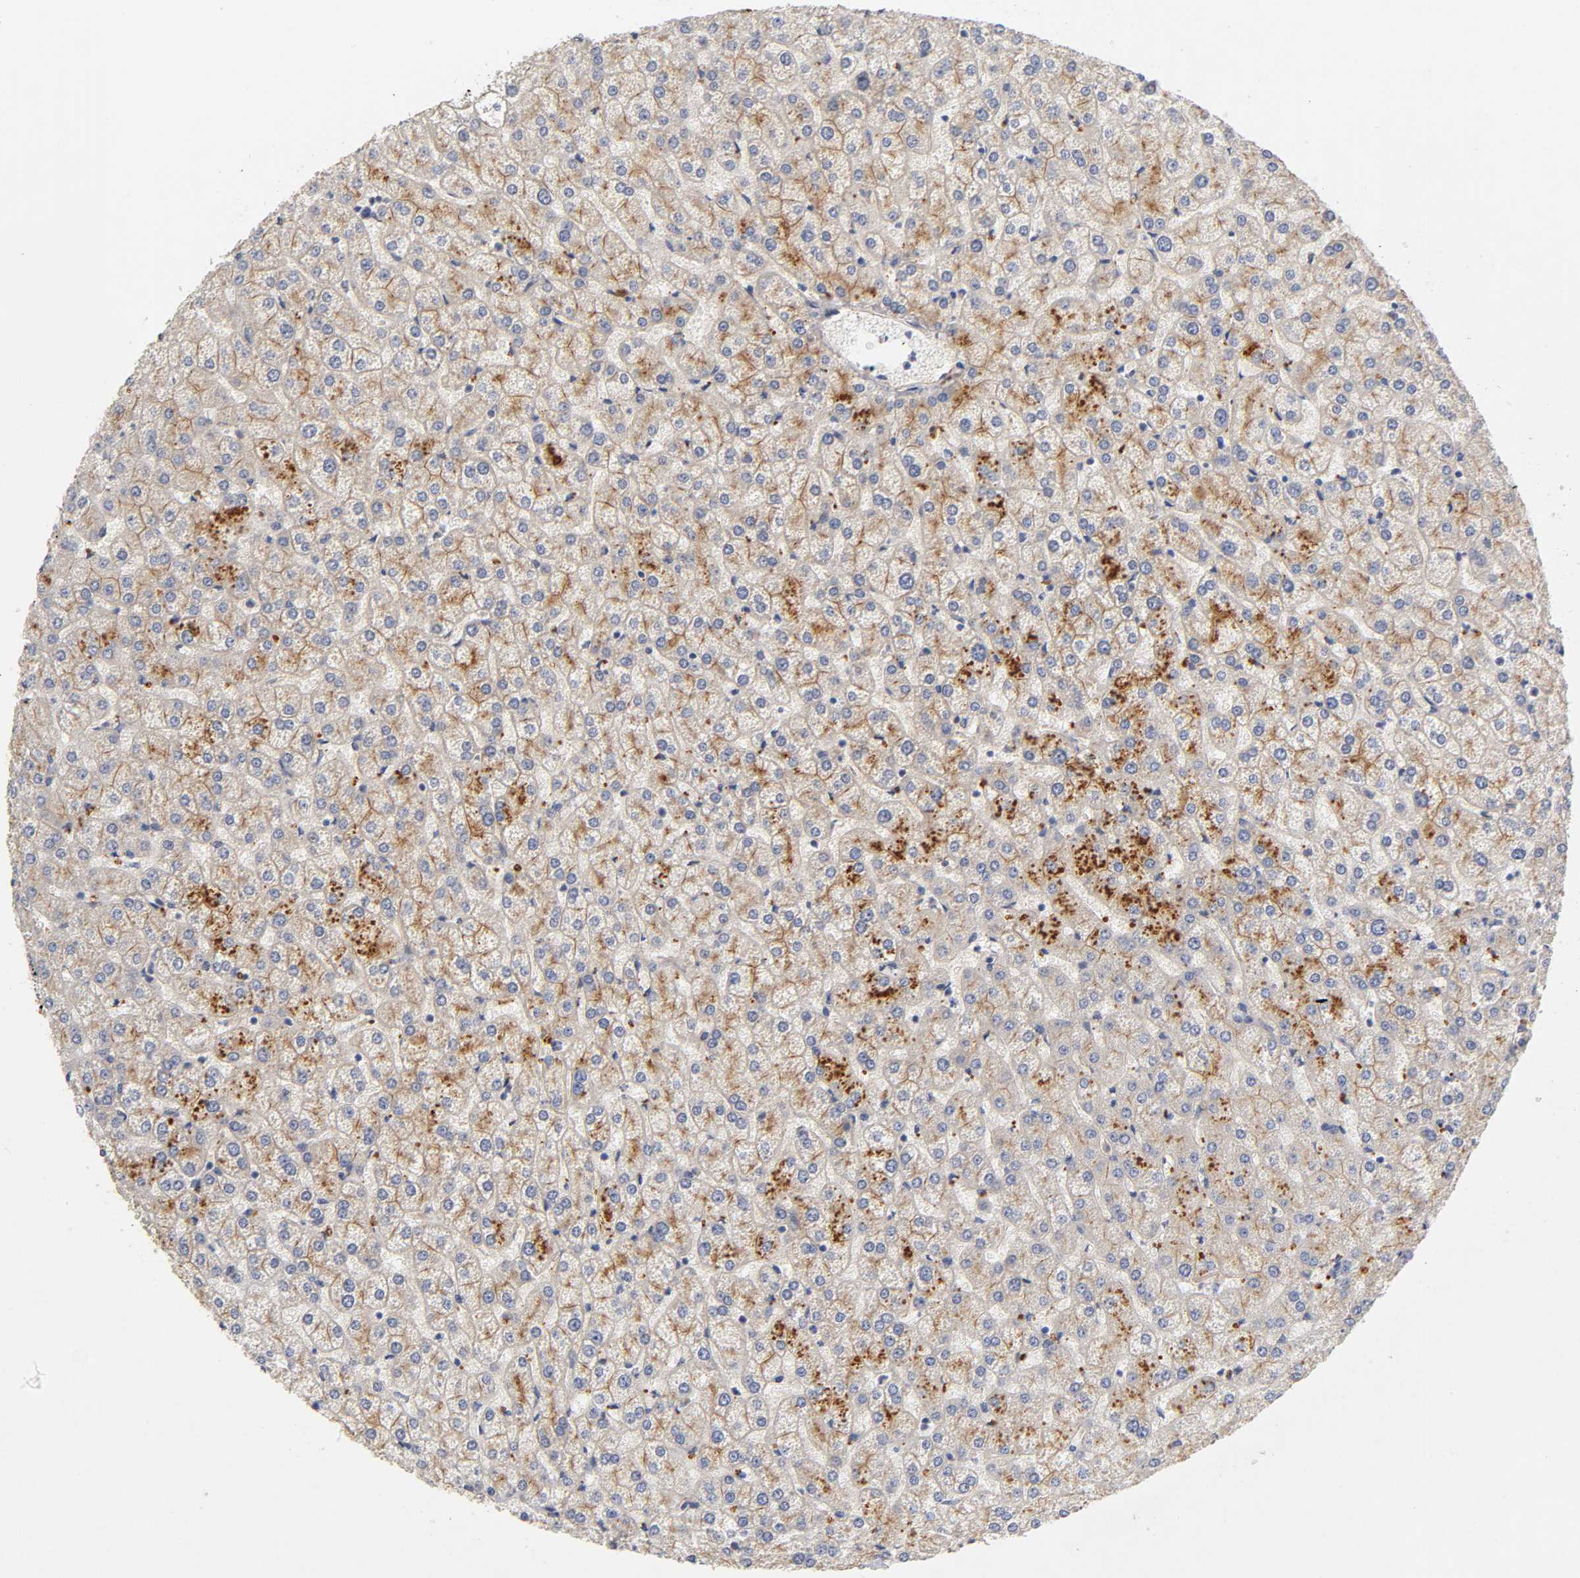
{"staining": {"intensity": "moderate", "quantity": ">75%", "location": "cytoplasmic/membranous"}, "tissue": "liver", "cell_type": "Cholangiocytes", "image_type": "normal", "snomed": [{"axis": "morphology", "description": "Normal tissue, NOS"}, {"axis": "topography", "description": "Liver"}], "caption": "Immunohistochemistry (IHC) of normal liver demonstrates medium levels of moderate cytoplasmic/membranous positivity in approximately >75% of cholangiocytes.", "gene": "PDZD11", "patient": {"sex": "female", "age": 32}}